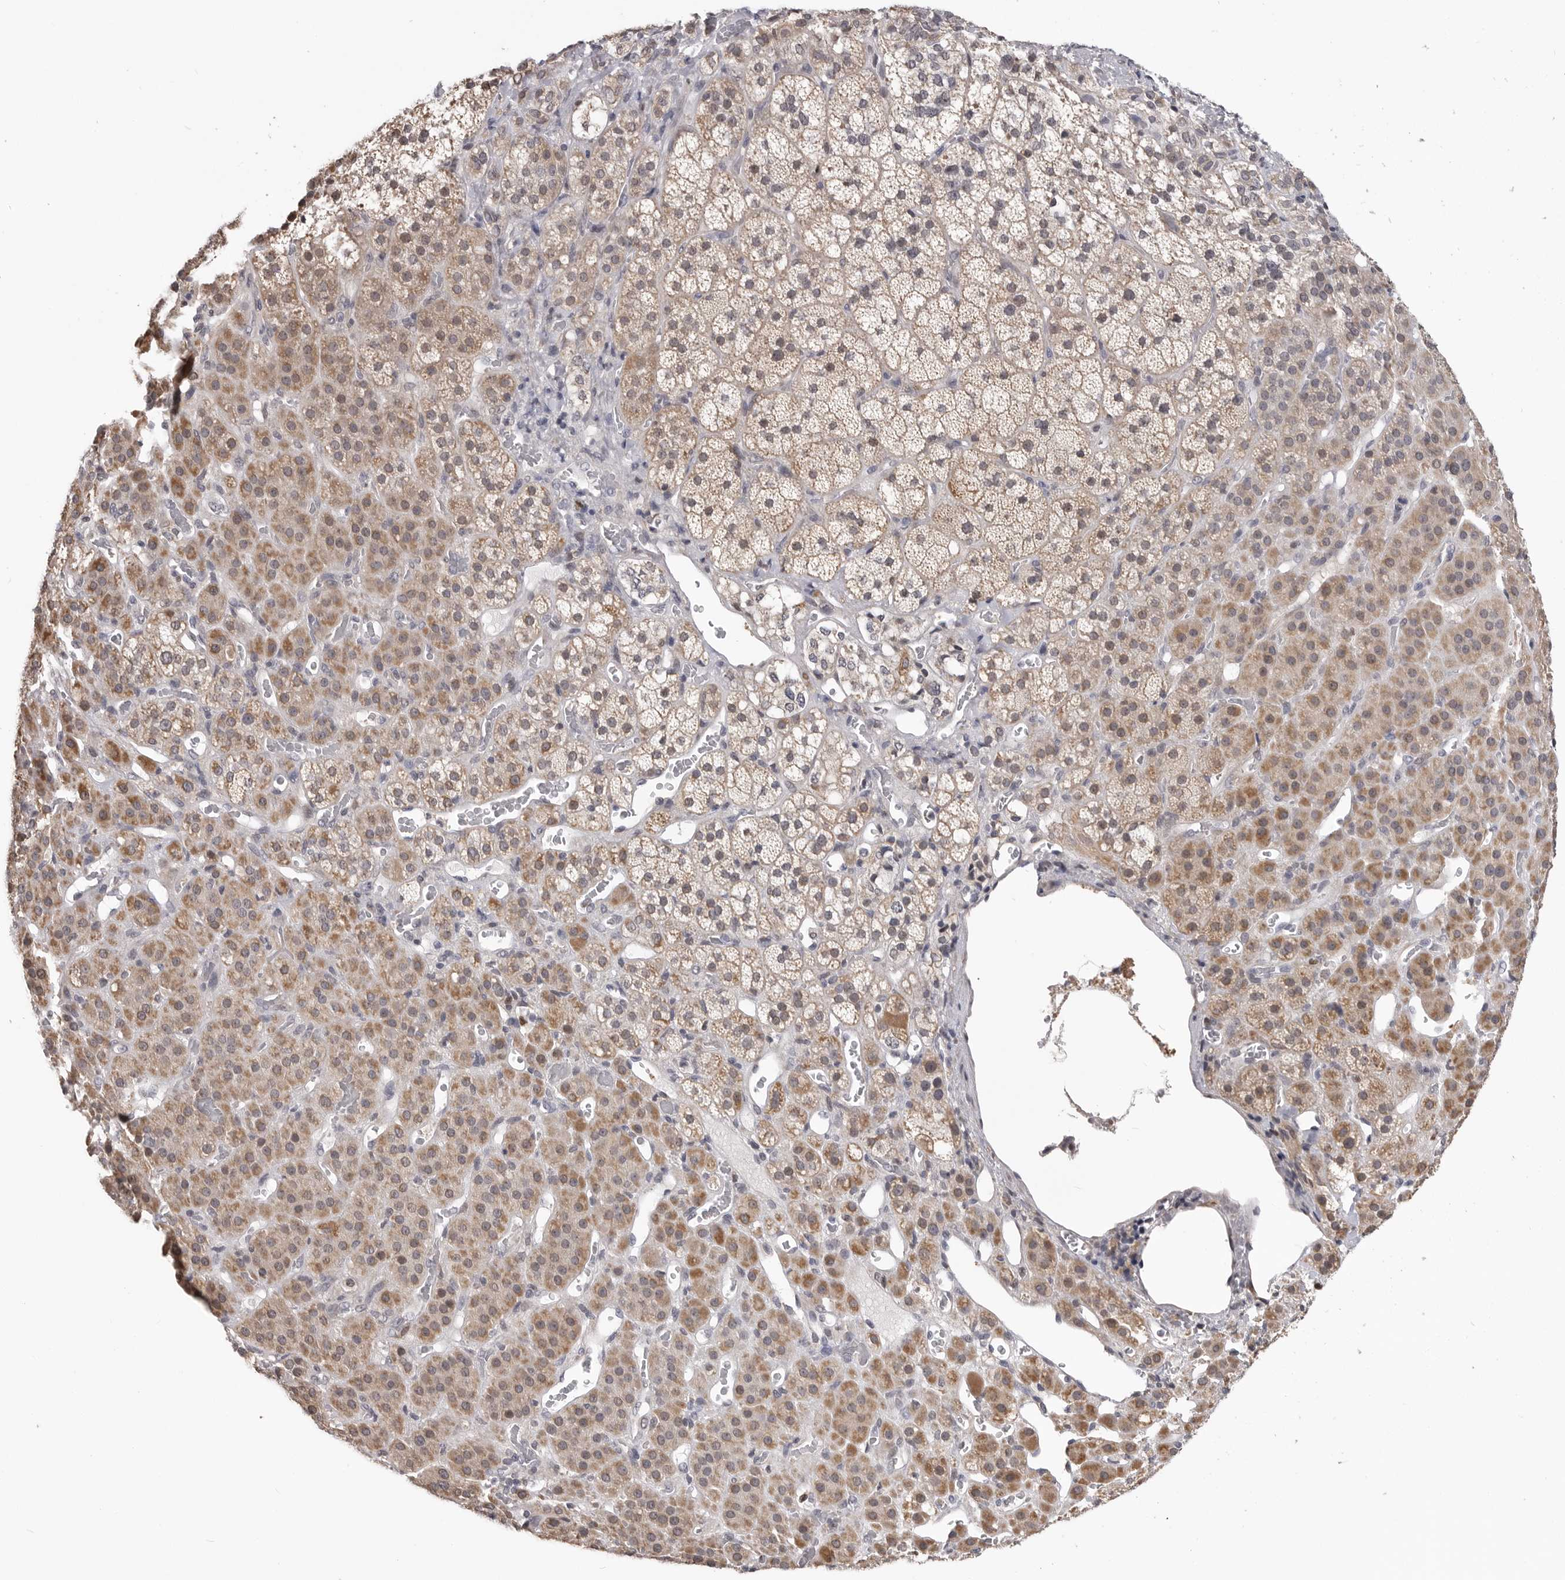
{"staining": {"intensity": "moderate", "quantity": ">75%", "location": "cytoplasmic/membranous"}, "tissue": "adrenal gland", "cell_type": "Glandular cells", "image_type": "normal", "snomed": [{"axis": "morphology", "description": "Normal tissue, NOS"}, {"axis": "topography", "description": "Adrenal gland"}], "caption": "This is a photomicrograph of IHC staining of normal adrenal gland, which shows moderate expression in the cytoplasmic/membranous of glandular cells.", "gene": "SMARCC1", "patient": {"sex": "male", "age": 57}}